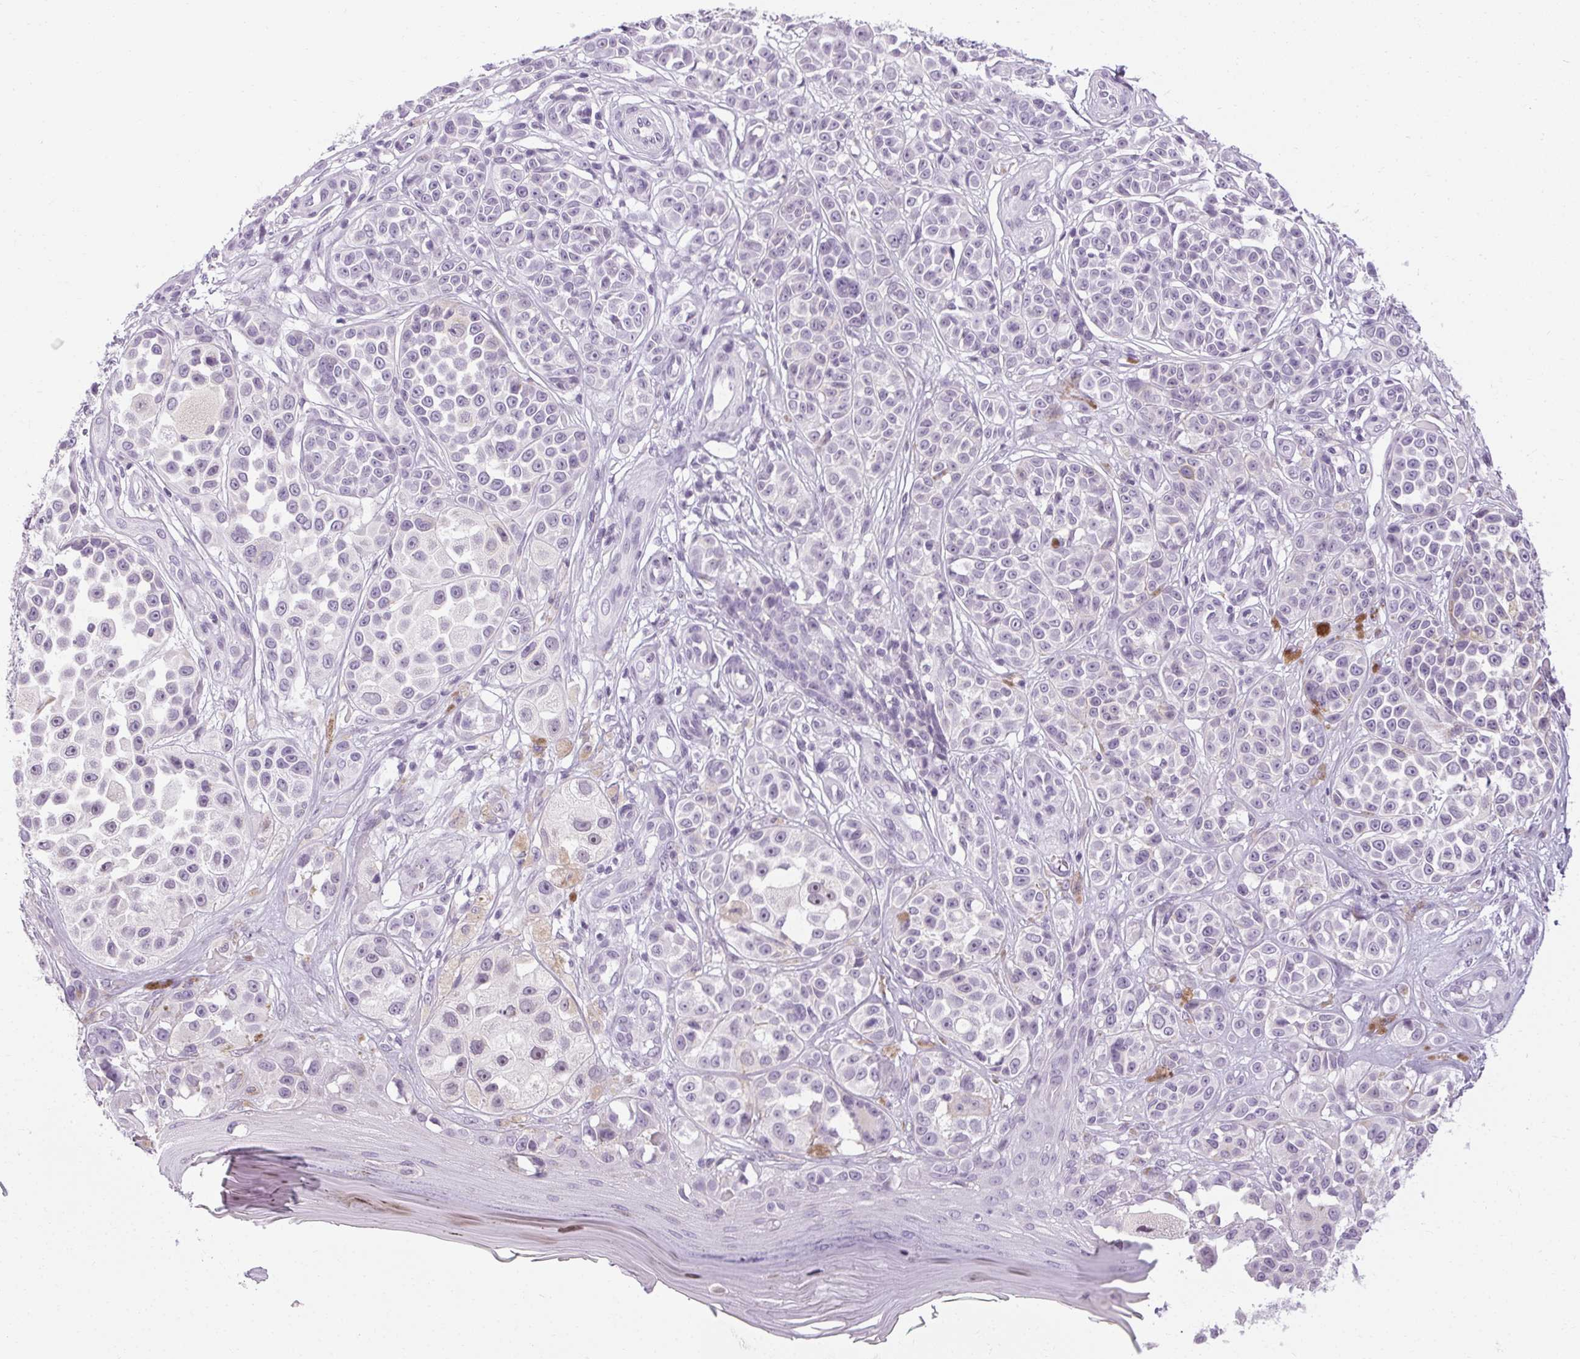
{"staining": {"intensity": "negative", "quantity": "none", "location": "none"}, "tissue": "melanoma", "cell_type": "Tumor cells", "image_type": "cancer", "snomed": [{"axis": "morphology", "description": "Malignant melanoma, NOS"}, {"axis": "topography", "description": "Skin"}], "caption": "This is an immunohistochemistry (IHC) histopathology image of human malignant melanoma. There is no expression in tumor cells.", "gene": "POMC", "patient": {"sex": "female", "age": 90}}